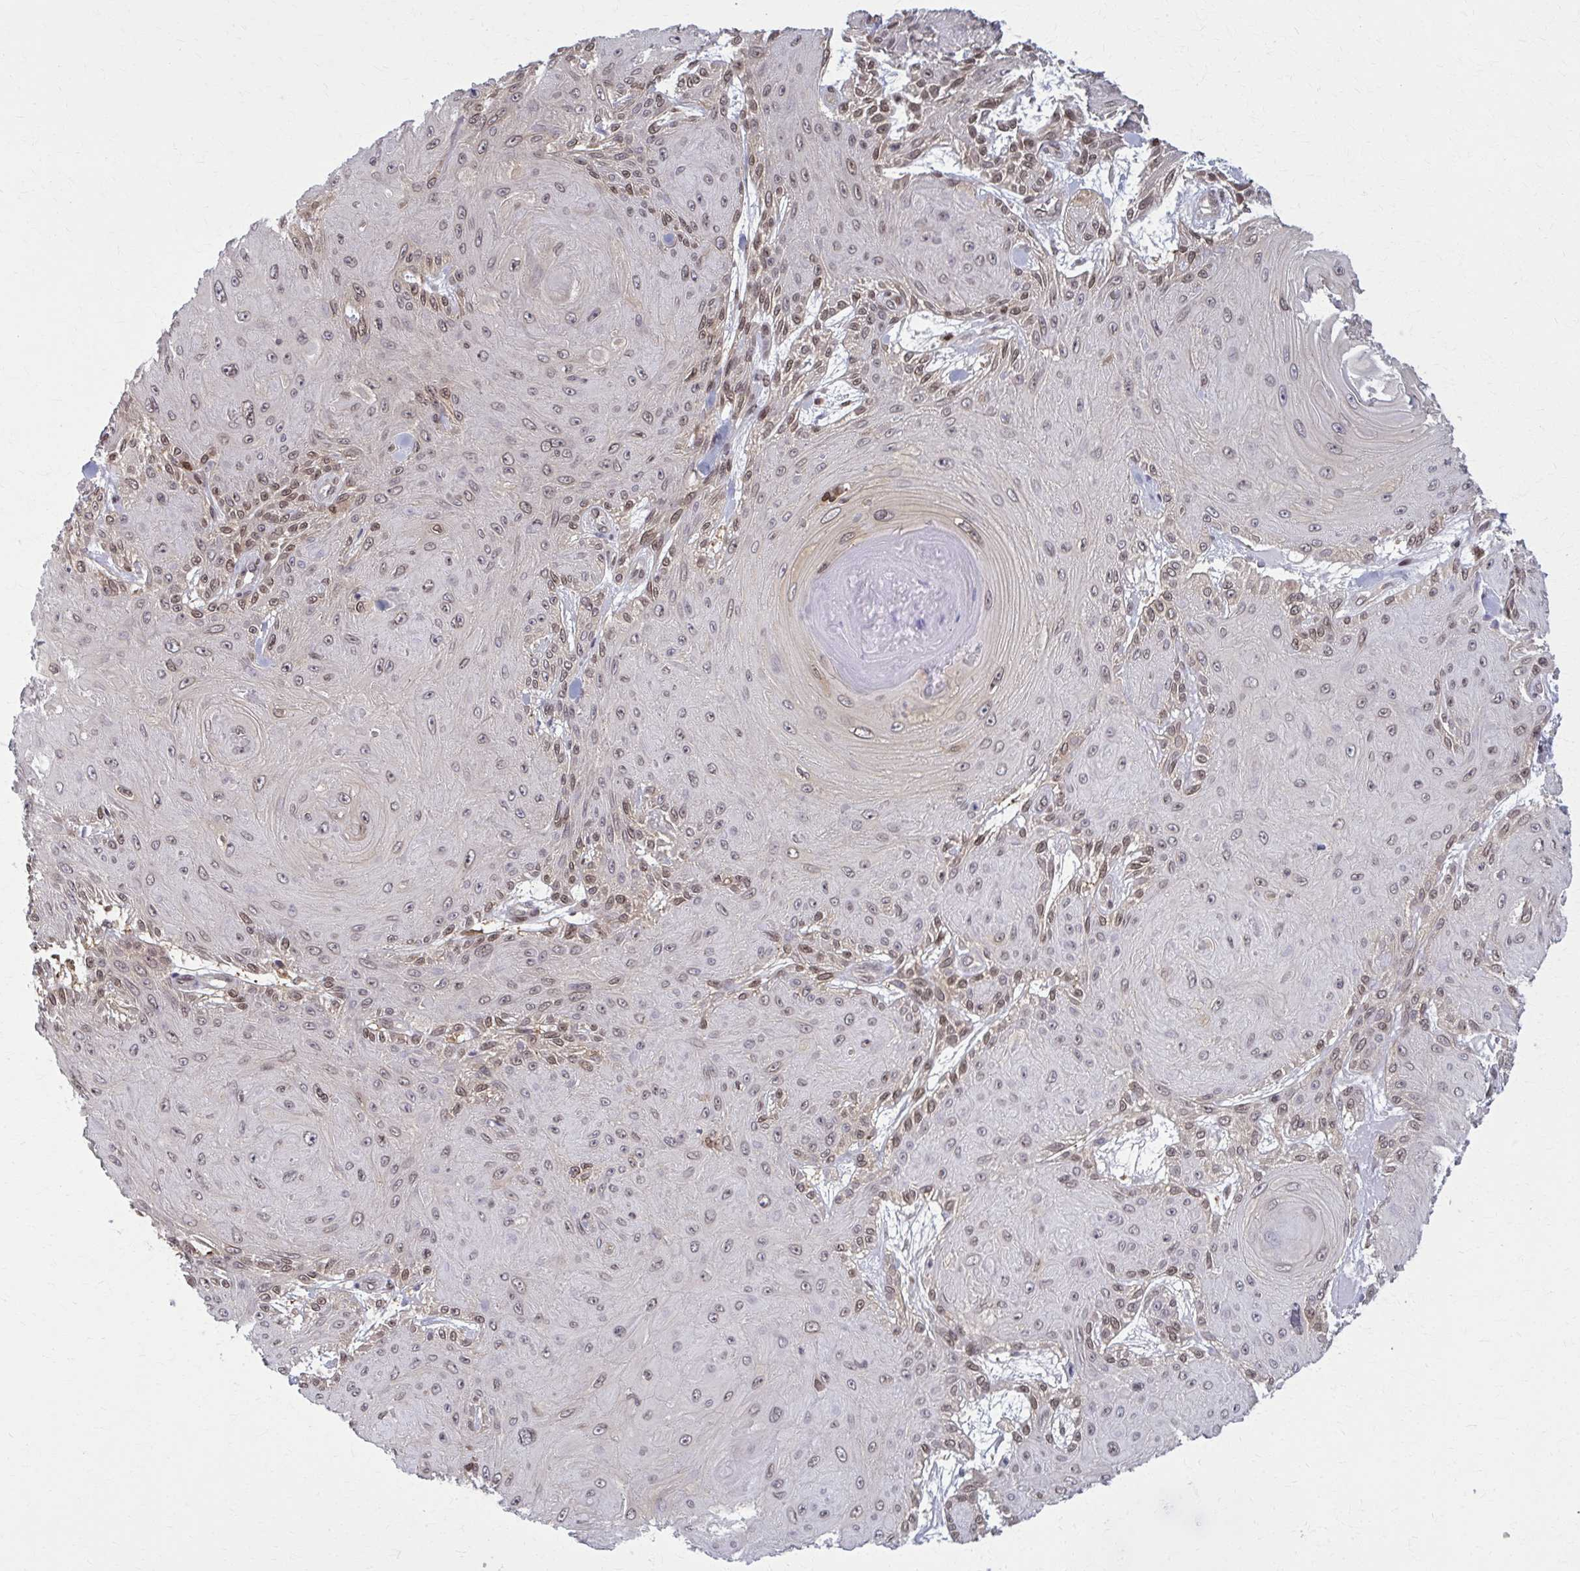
{"staining": {"intensity": "moderate", "quantity": "25%-75%", "location": "nuclear"}, "tissue": "skin cancer", "cell_type": "Tumor cells", "image_type": "cancer", "snomed": [{"axis": "morphology", "description": "Squamous cell carcinoma, NOS"}, {"axis": "topography", "description": "Skin"}], "caption": "Human squamous cell carcinoma (skin) stained with a brown dye shows moderate nuclear positive staining in about 25%-75% of tumor cells.", "gene": "MDH1", "patient": {"sex": "male", "age": 88}}